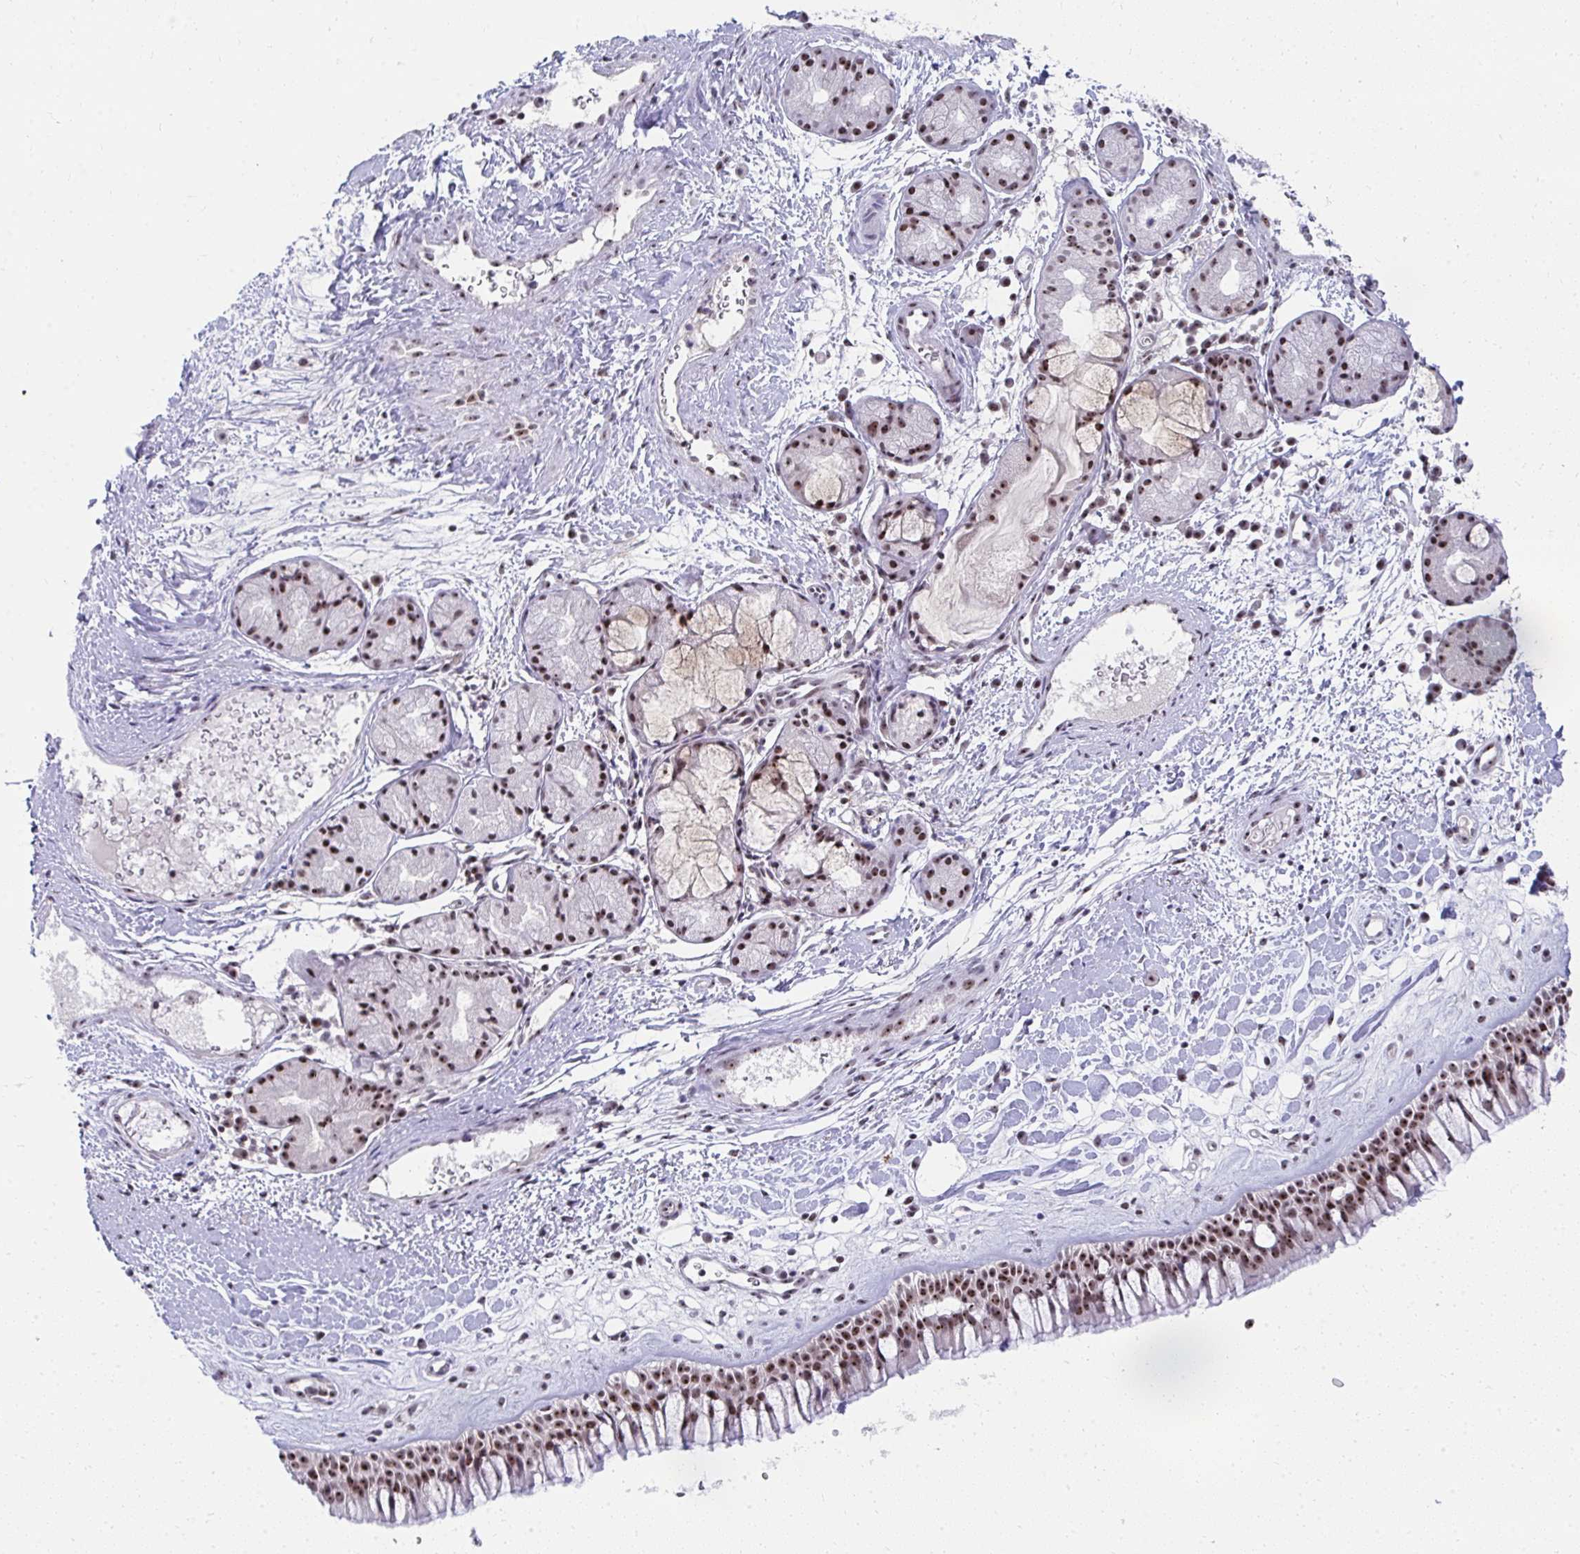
{"staining": {"intensity": "moderate", "quantity": ">75%", "location": "nuclear"}, "tissue": "nasopharynx", "cell_type": "Respiratory epithelial cells", "image_type": "normal", "snomed": [{"axis": "morphology", "description": "Normal tissue, NOS"}, {"axis": "topography", "description": "Nasopharynx"}], "caption": "Immunohistochemical staining of normal nasopharynx exhibits >75% levels of moderate nuclear protein expression in approximately >75% of respiratory epithelial cells.", "gene": "HIRA", "patient": {"sex": "male", "age": 65}}